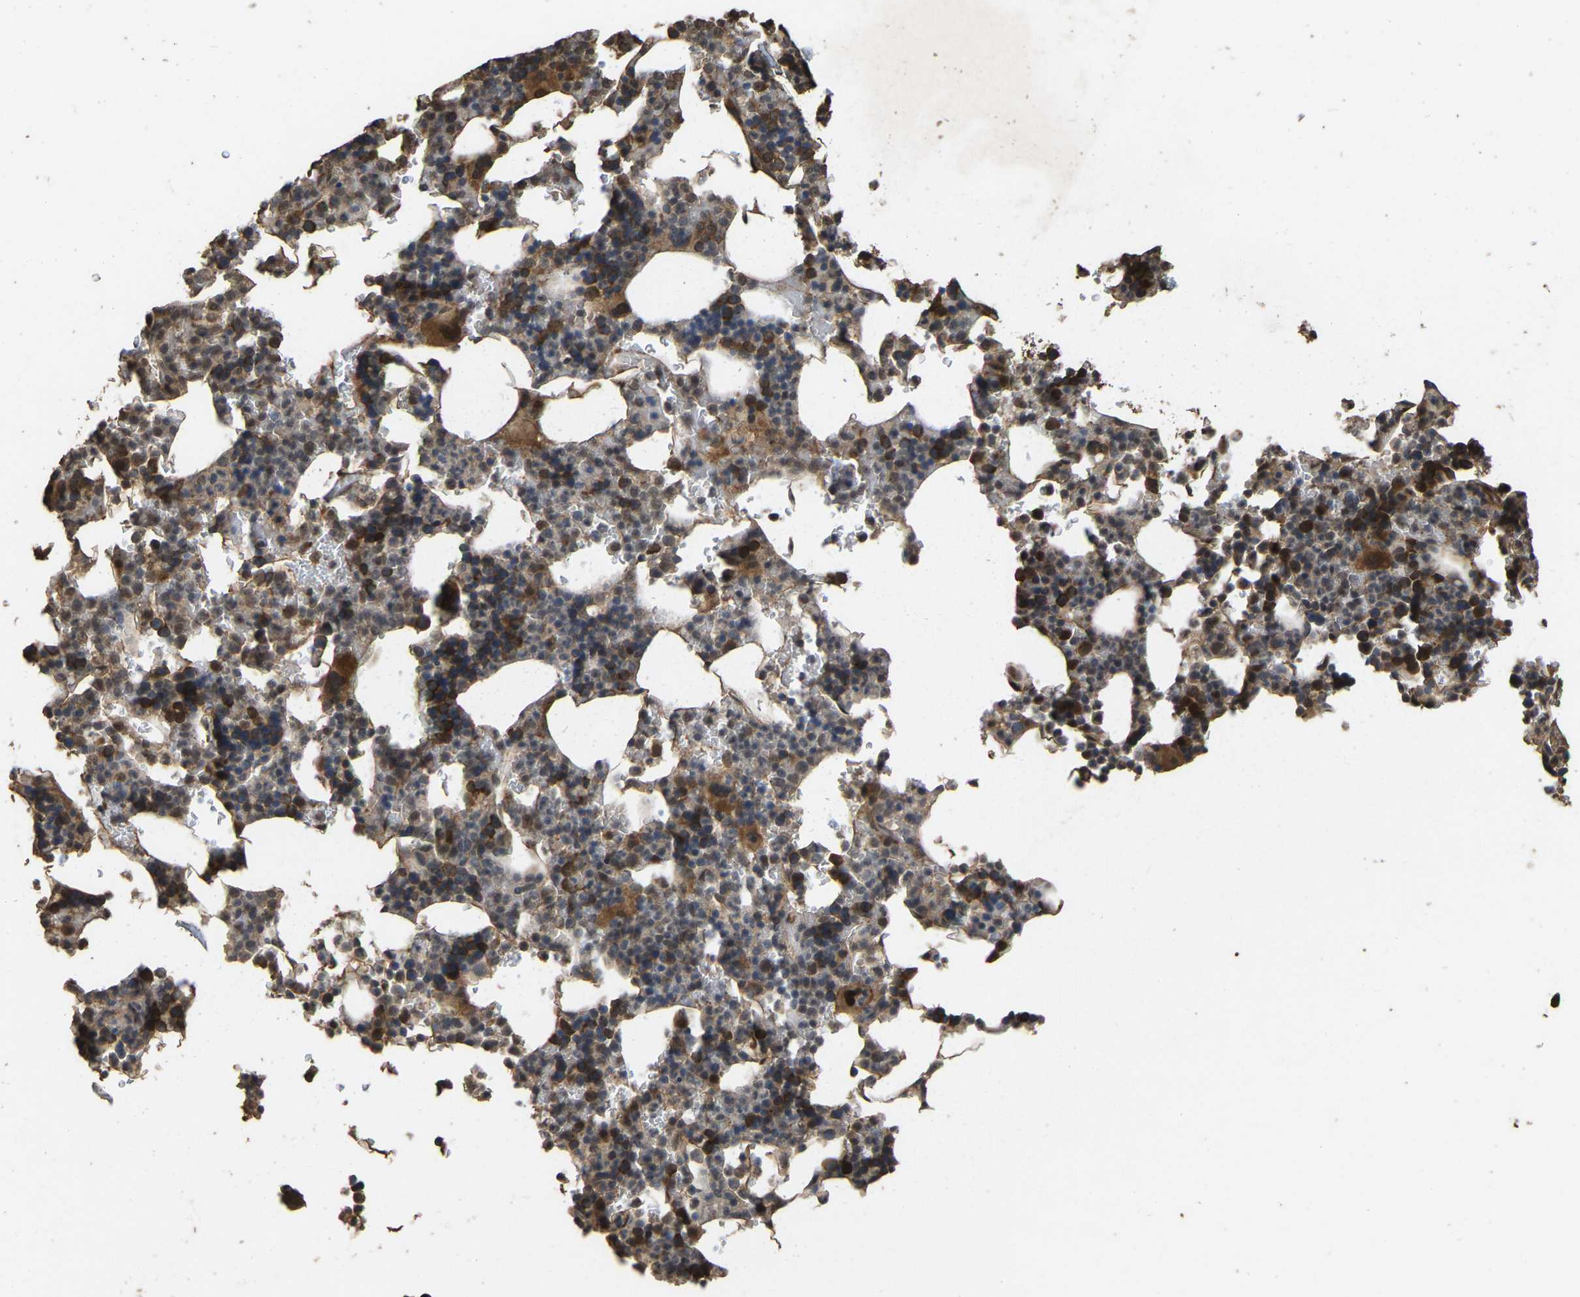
{"staining": {"intensity": "moderate", "quantity": "25%-75%", "location": "cytoplasmic/membranous"}, "tissue": "bone marrow", "cell_type": "Hematopoietic cells", "image_type": "normal", "snomed": [{"axis": "morphology", "description": "Normal tissue, NOS"}, {"axis": "topography", "description": "Bone marrow"}], "caption": "Immunohistochemistry (IHC) staining of unremarkable bone marrow, which shows medium levels of moderate cytoplasmic/membranous staining in approximately 25%-75% of hematopoietic cells indicating moderate cytoplasmic/membranous protein positivity. The staining was performed using DAB (3,3'-diaminobenzidine) (brown) for protein detection and nuclei were counterstained in hematoxylin (blue).", "gene": "ARHGAP23", "patient": {"sex": "female", "age": 81}}